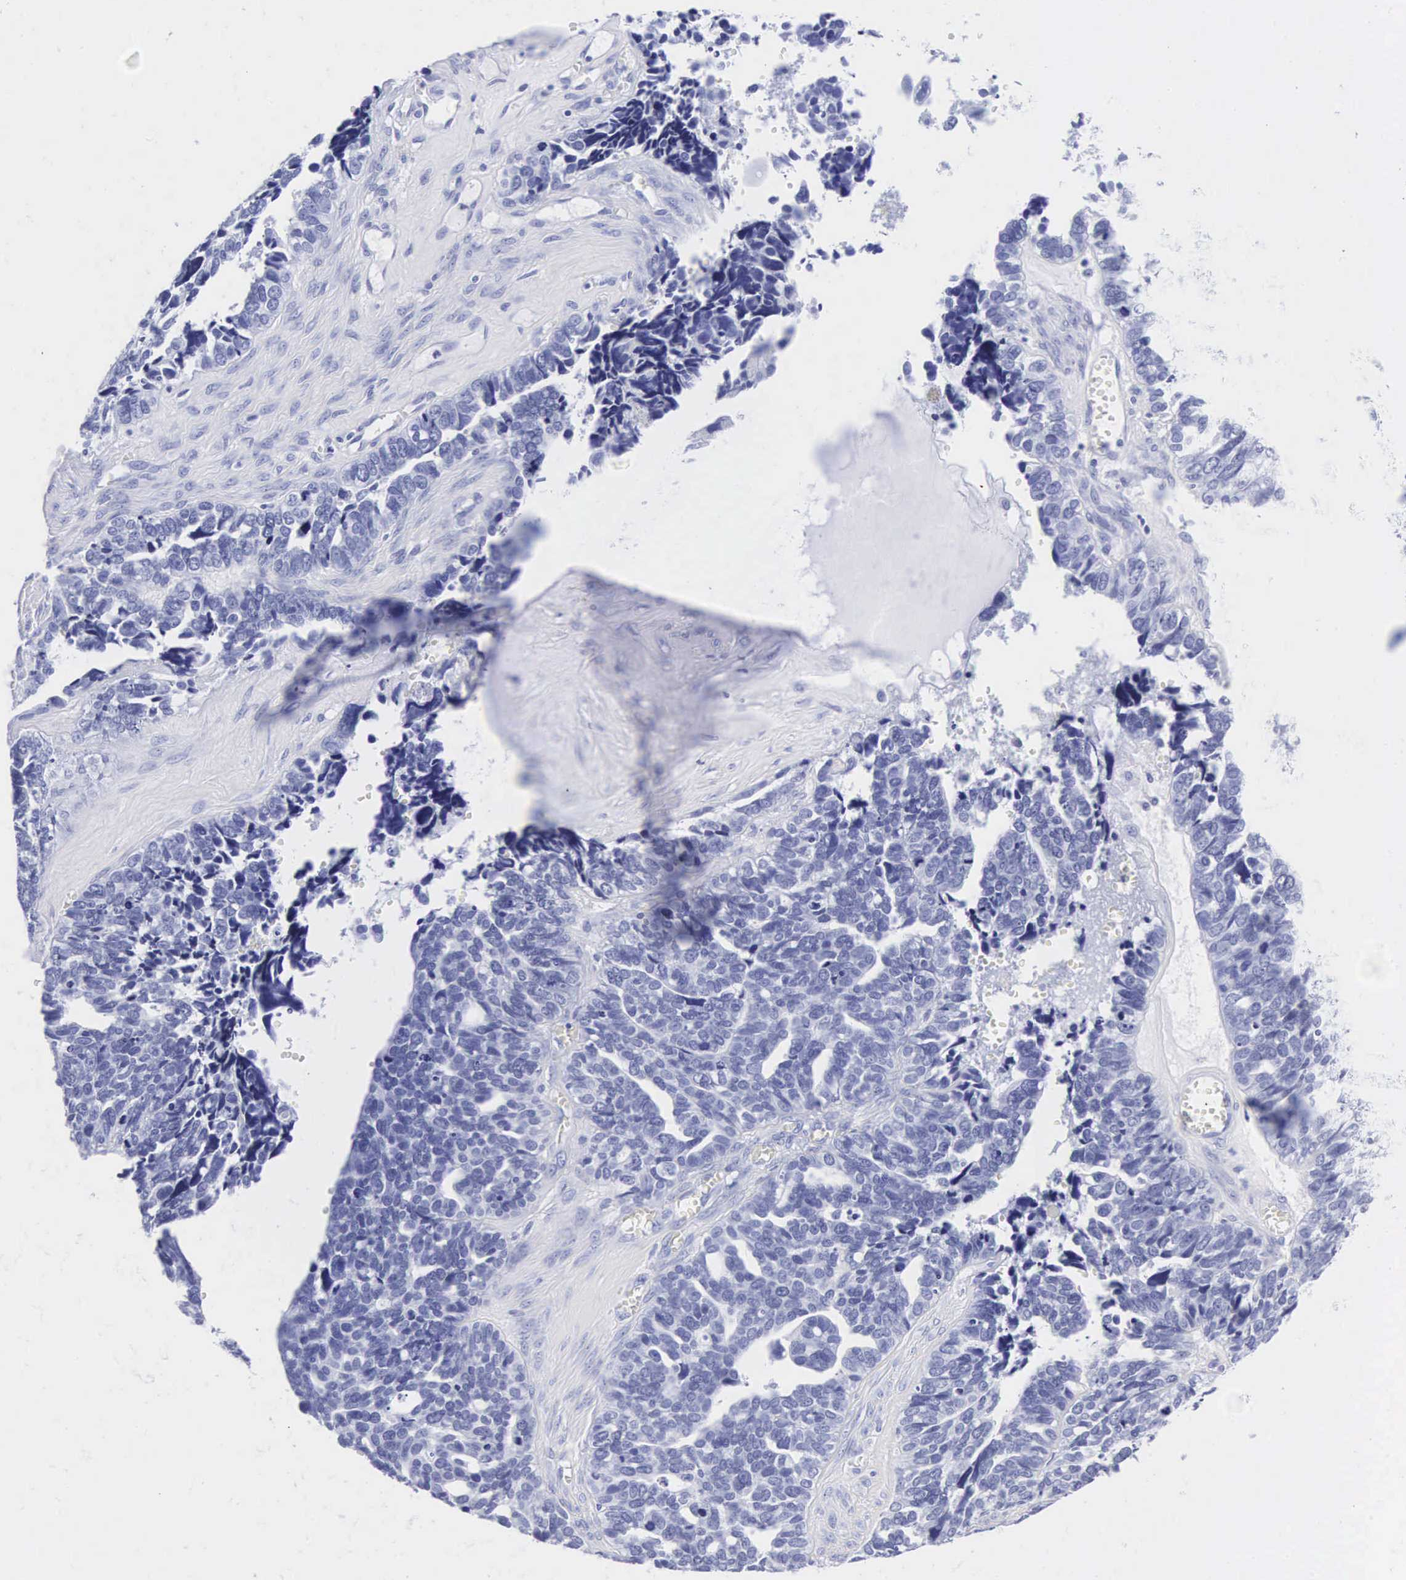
{"staining": {"intensity": "negative", "quantity": "none", "location": "none"}, "tissue": "ovarian cancer", "cell_type": "Tumor cells", "image_type": "cancer", "snomed": [{"axis": "morphology", "description": "Cystadenocarcinoma, serous, NOS"}, {"axis": "topography", "description": "Ovary"}], "caption": "A photomicrograph of human ovarian serous cystadenocarcinoma is negative for staining in tumor cells. The staining is performed using DAB brown chromogen with nuclei counter-stained in using hematoxylin.", "gene": "INS", "patient": {"sex": "female", "age": 77}}